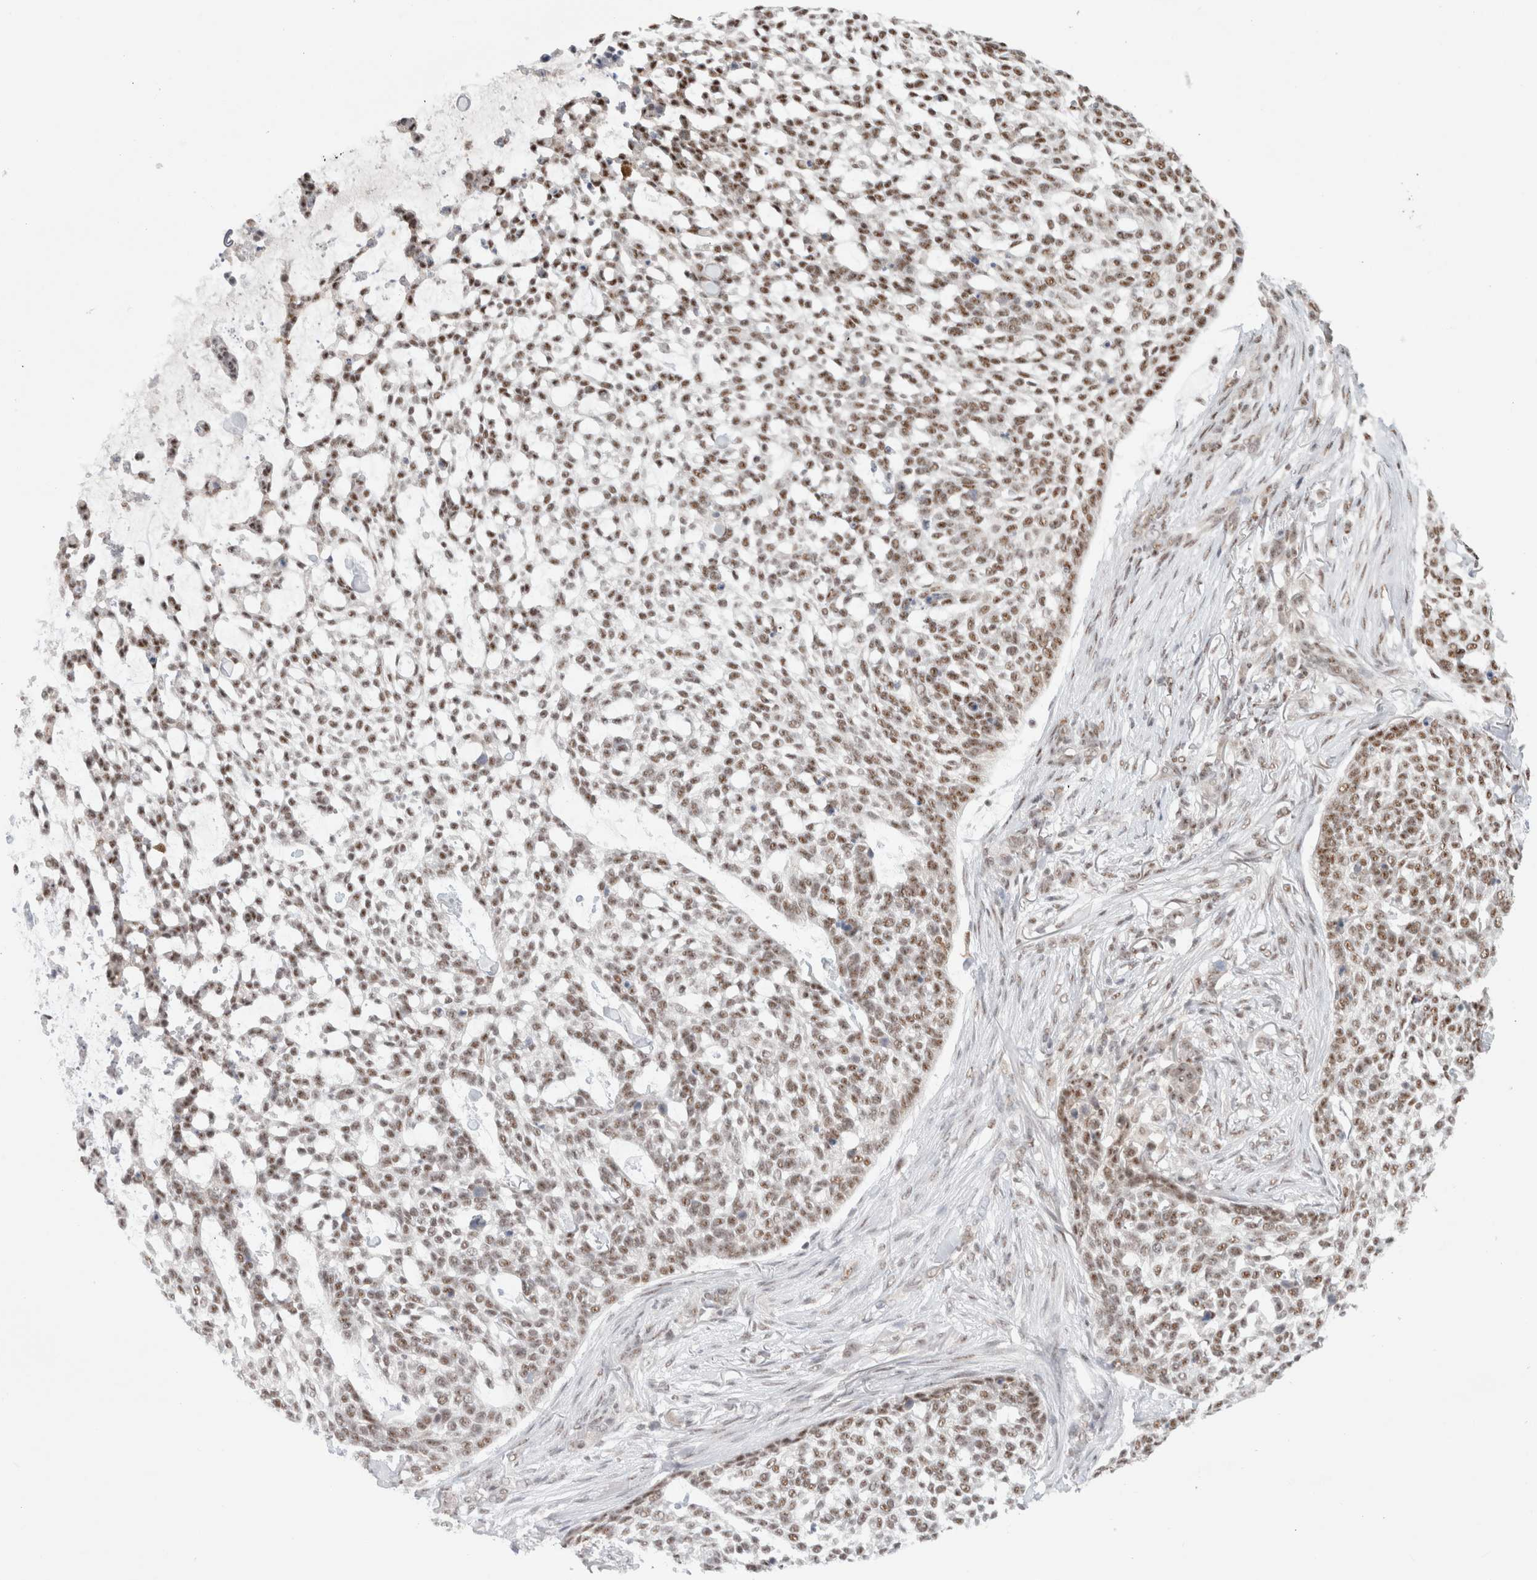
{"staining": {"intensity": "moderate", "quantity": ">75%", "location": "nuclear"}, "tissue": "skin cancer", "cell_type": "Tumor cells", "image_type": "cancer", "snomed": [{"axis": "morphology", "description": "Basal cell carcinoma"}, {"axis": "topography", "description": "Skin"}], "caption": "IHC histopathology image of neoplastic tissue: human skin cancer stained using immunohistochemistry (IHC) exhibits medium levels of moderate protein expression localized specifically in the nuclear of tumor cells, appearing as a nuclear brown color.", "gene": "TRMT12", "patient": {"sex": "female", "age": 64}}